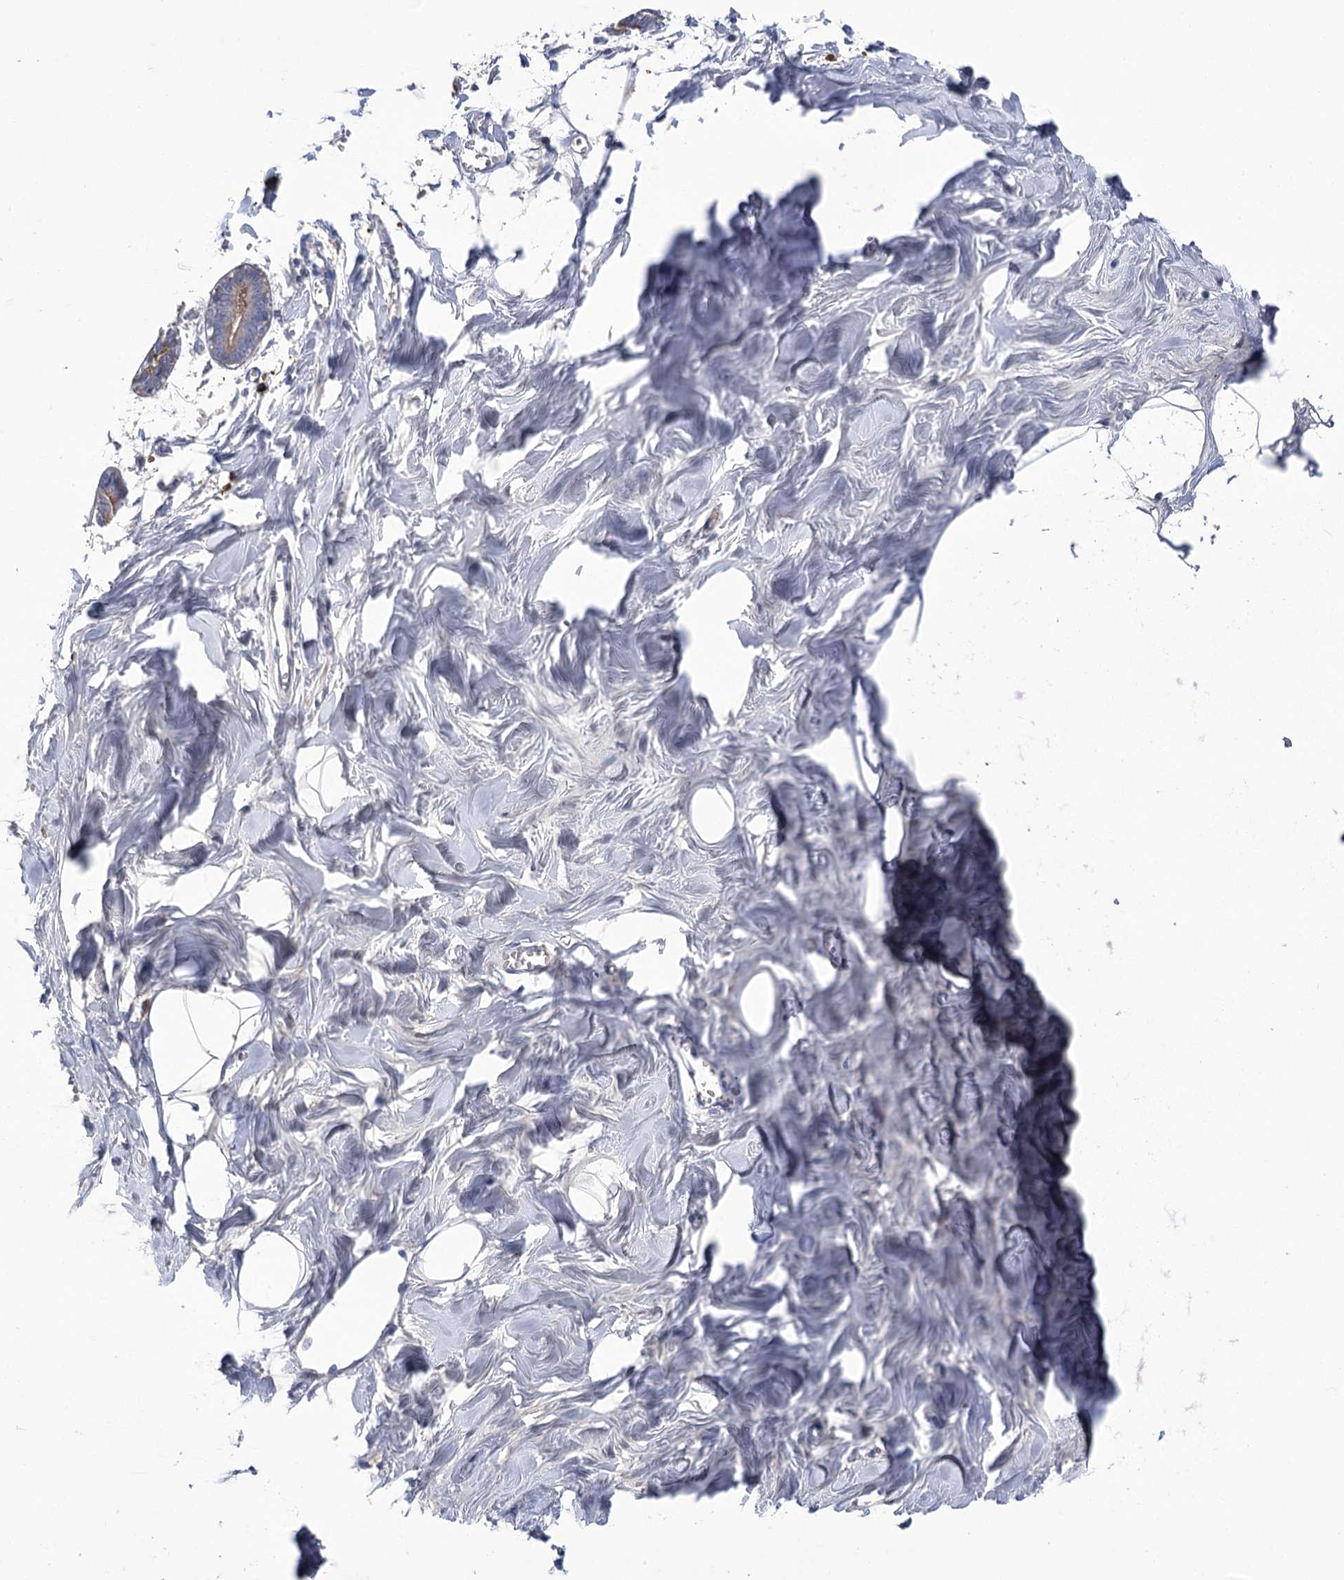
{"staining": {"intensity": "negative", "quantity": "none", "location": "none"}, "tissue": "breast", "cell_type": "Adipocytes", "image_type": "normal", "snomed": [{"axis": "morphology", "description": "Normal tissue, NOS"}, {"axis": "topography", "description": "Breast"}], "caption": "High magnification brightfield microscopy of normal breast stained with DAB (brown) and counterstained with hematoxylin (blue): adipocytes show no significant expression. (DAB immunohistochemistry (IHC) with hematoxylin counter stain).", "gene": "CEP164", "patient": {"sex": "female", "age": 27}}